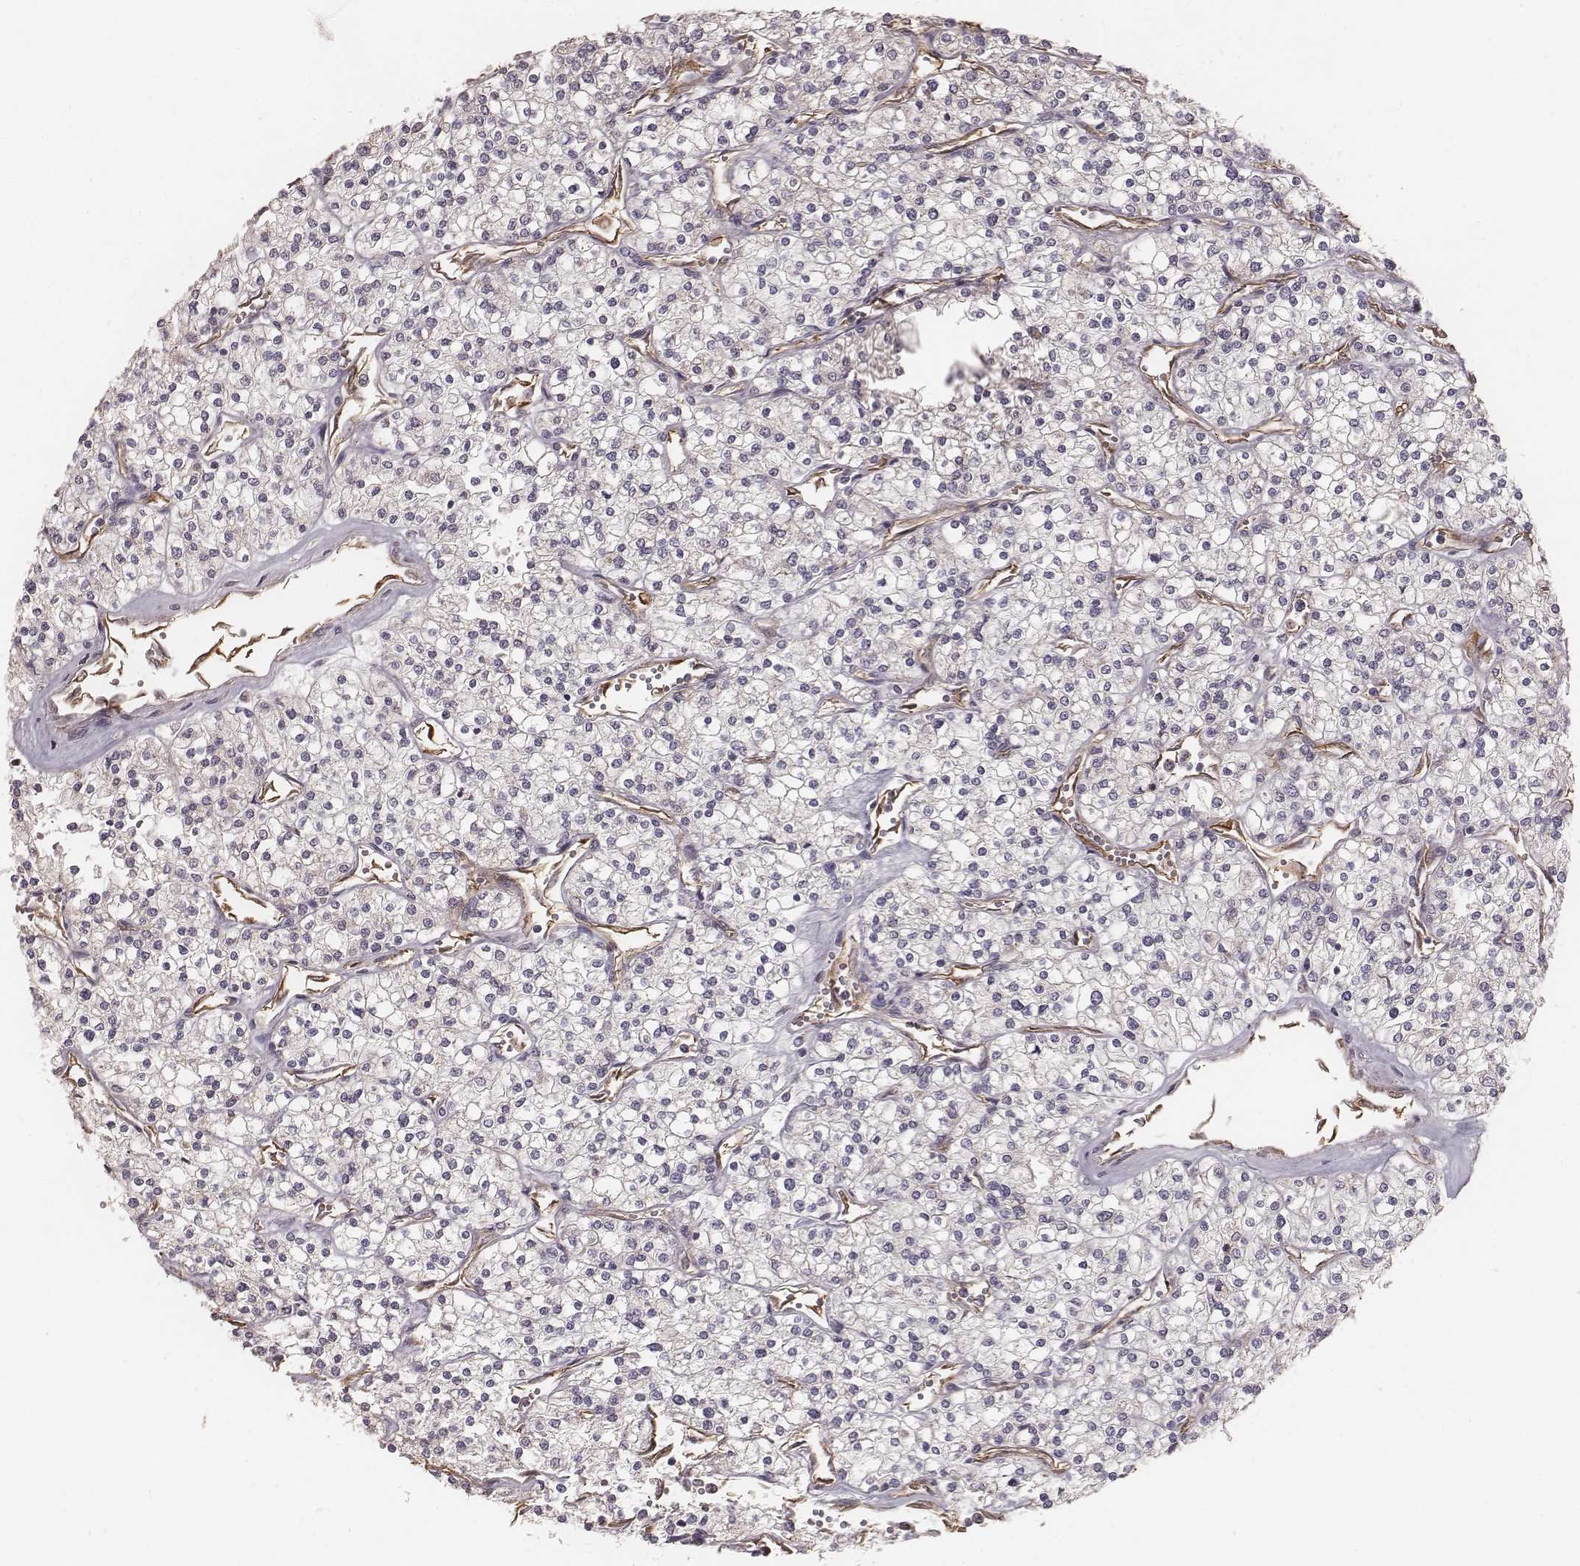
{"staining": {"intensity": "negative", "quantity": "none", "location": "none"}, "tissue": "renal cancer", "cell_type": "Tumor cells", "image_type": "cancer", "snomed": [{"axis": "morphology", "description": "Adenocarcinoma, NOS"}, {"axis": "topography", "description": "Kidney"}], "caption": "This is a histopathology image of immunohistochemistry (IHC) staining of renal cancer (adenocarcinoma), which shows no positivity in tumor cells. Brightfield microscopy of immunohistochemistry stained with DAB (brown) and hematoxylin (blue), captured at high magnification.", "gene": "PALMD", "patient": {"sex": "male", "age": 80}}